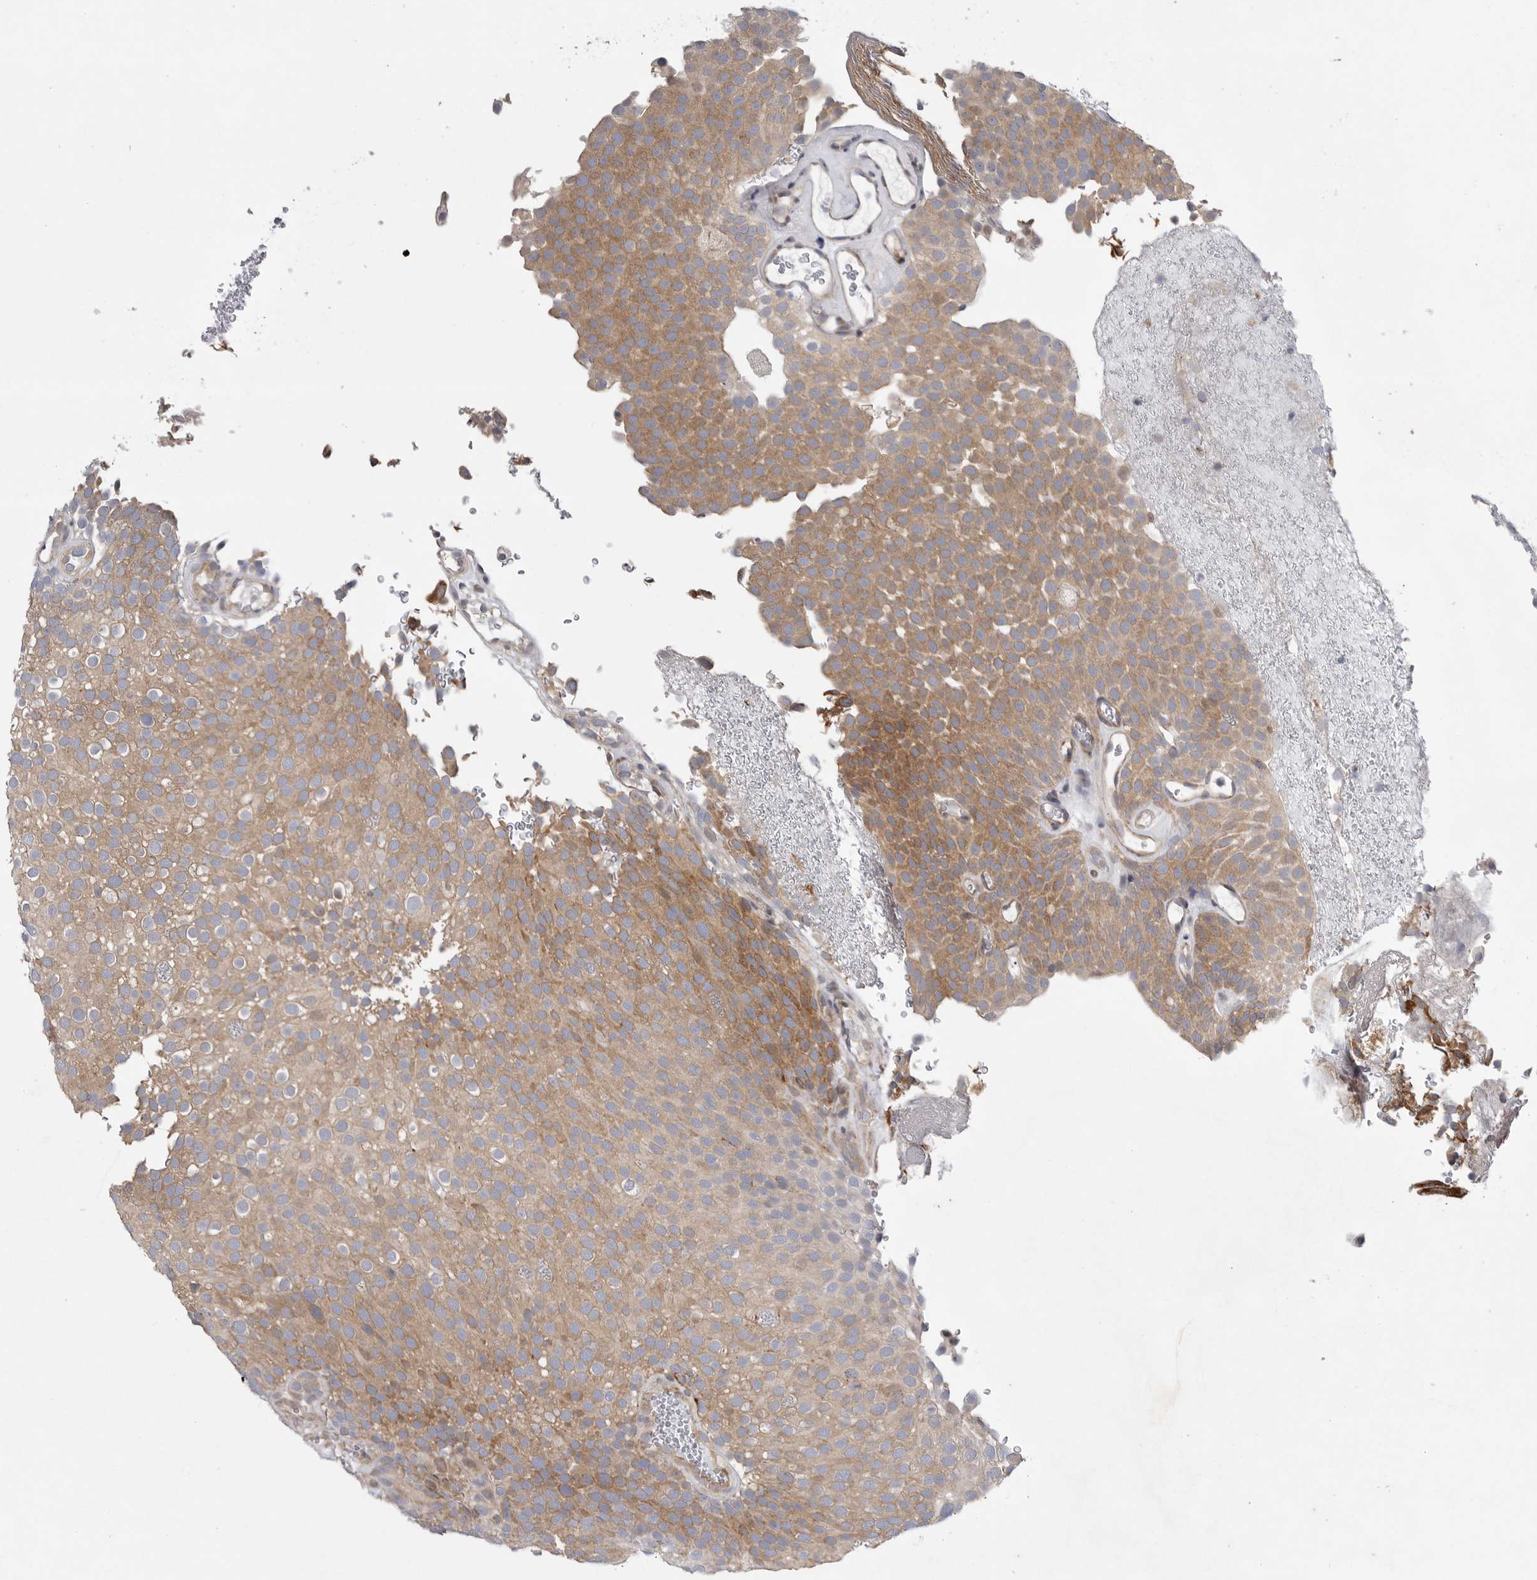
{"staining": {"intensity": "moderate", "quantity": ">75%", "location": "cytoplasmic/membranous"}, "tissue": "urothelial cancer", "cell_type": "Tumor cells", "image_type": "cancer", "snomed": [{"axis": "morphology", "description": "Urothelial carcinoma, Low grade"}, {"axis": "topography", "description": "Urinary bladder"}], "caption": "The immunohistochemical stain shows moderate cytoplasmic/membranous expression in tumor cells of urothelial carcinoma (low-grade) tissue. (DAB IHC, brown staining for protein, blue staining for nuclei).", "gene": "FBXO43", "patient": {"sex": "male", "age": 78}}